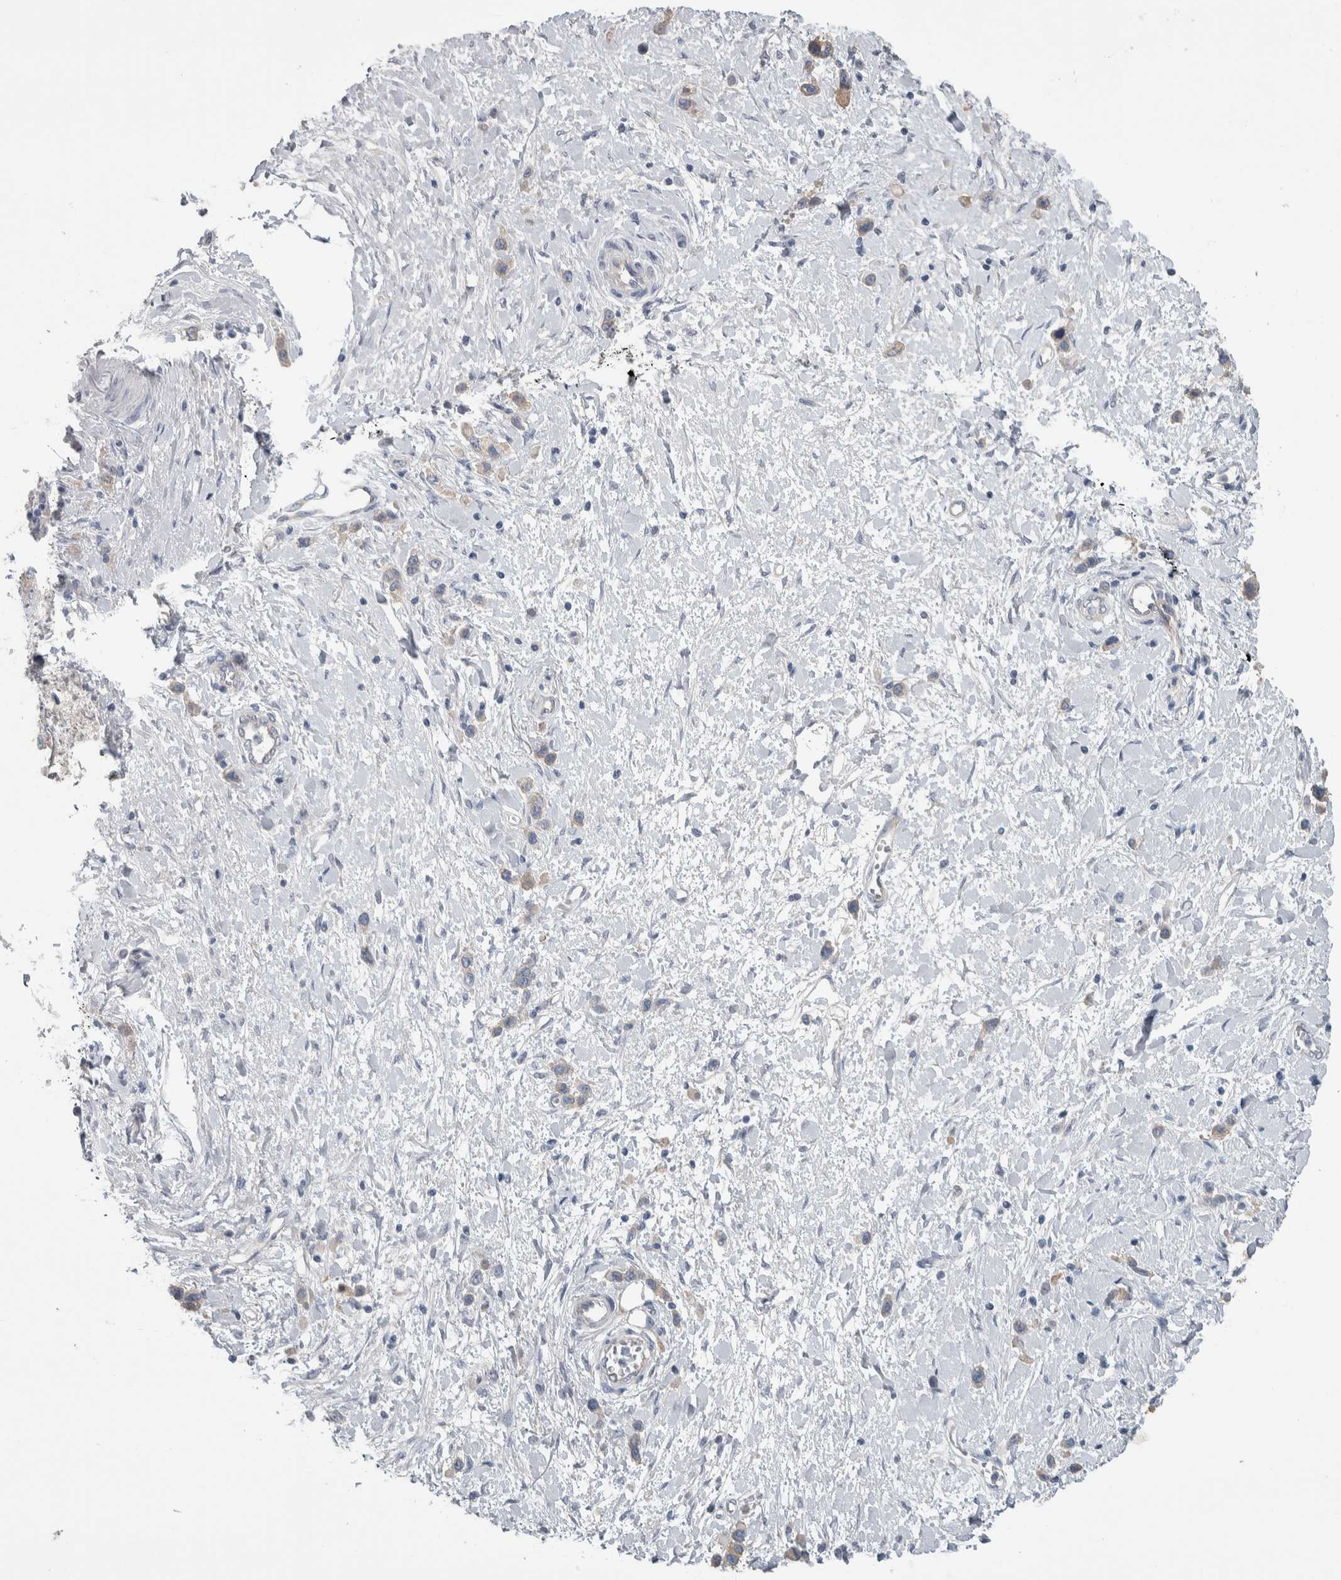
{"staining": {"intensity": "negative", "quantity": "none", "location": "none"}, "tissue": "stomach cancer", "cell_type": "Tumor cells", "image_type": "cancer", "snomed": [{"axis": "morphology", "description": "Adenocarcinoma, NOS"}, {"axis": "topography", "description": "Stomach"}], "caption": "DAB immunohistochemical staining of stomach adenocarcinoma demonstrates no significant staining in tumor cells.", "gene": "GPHN", "patient": {"sex": "female", "age": 65}}